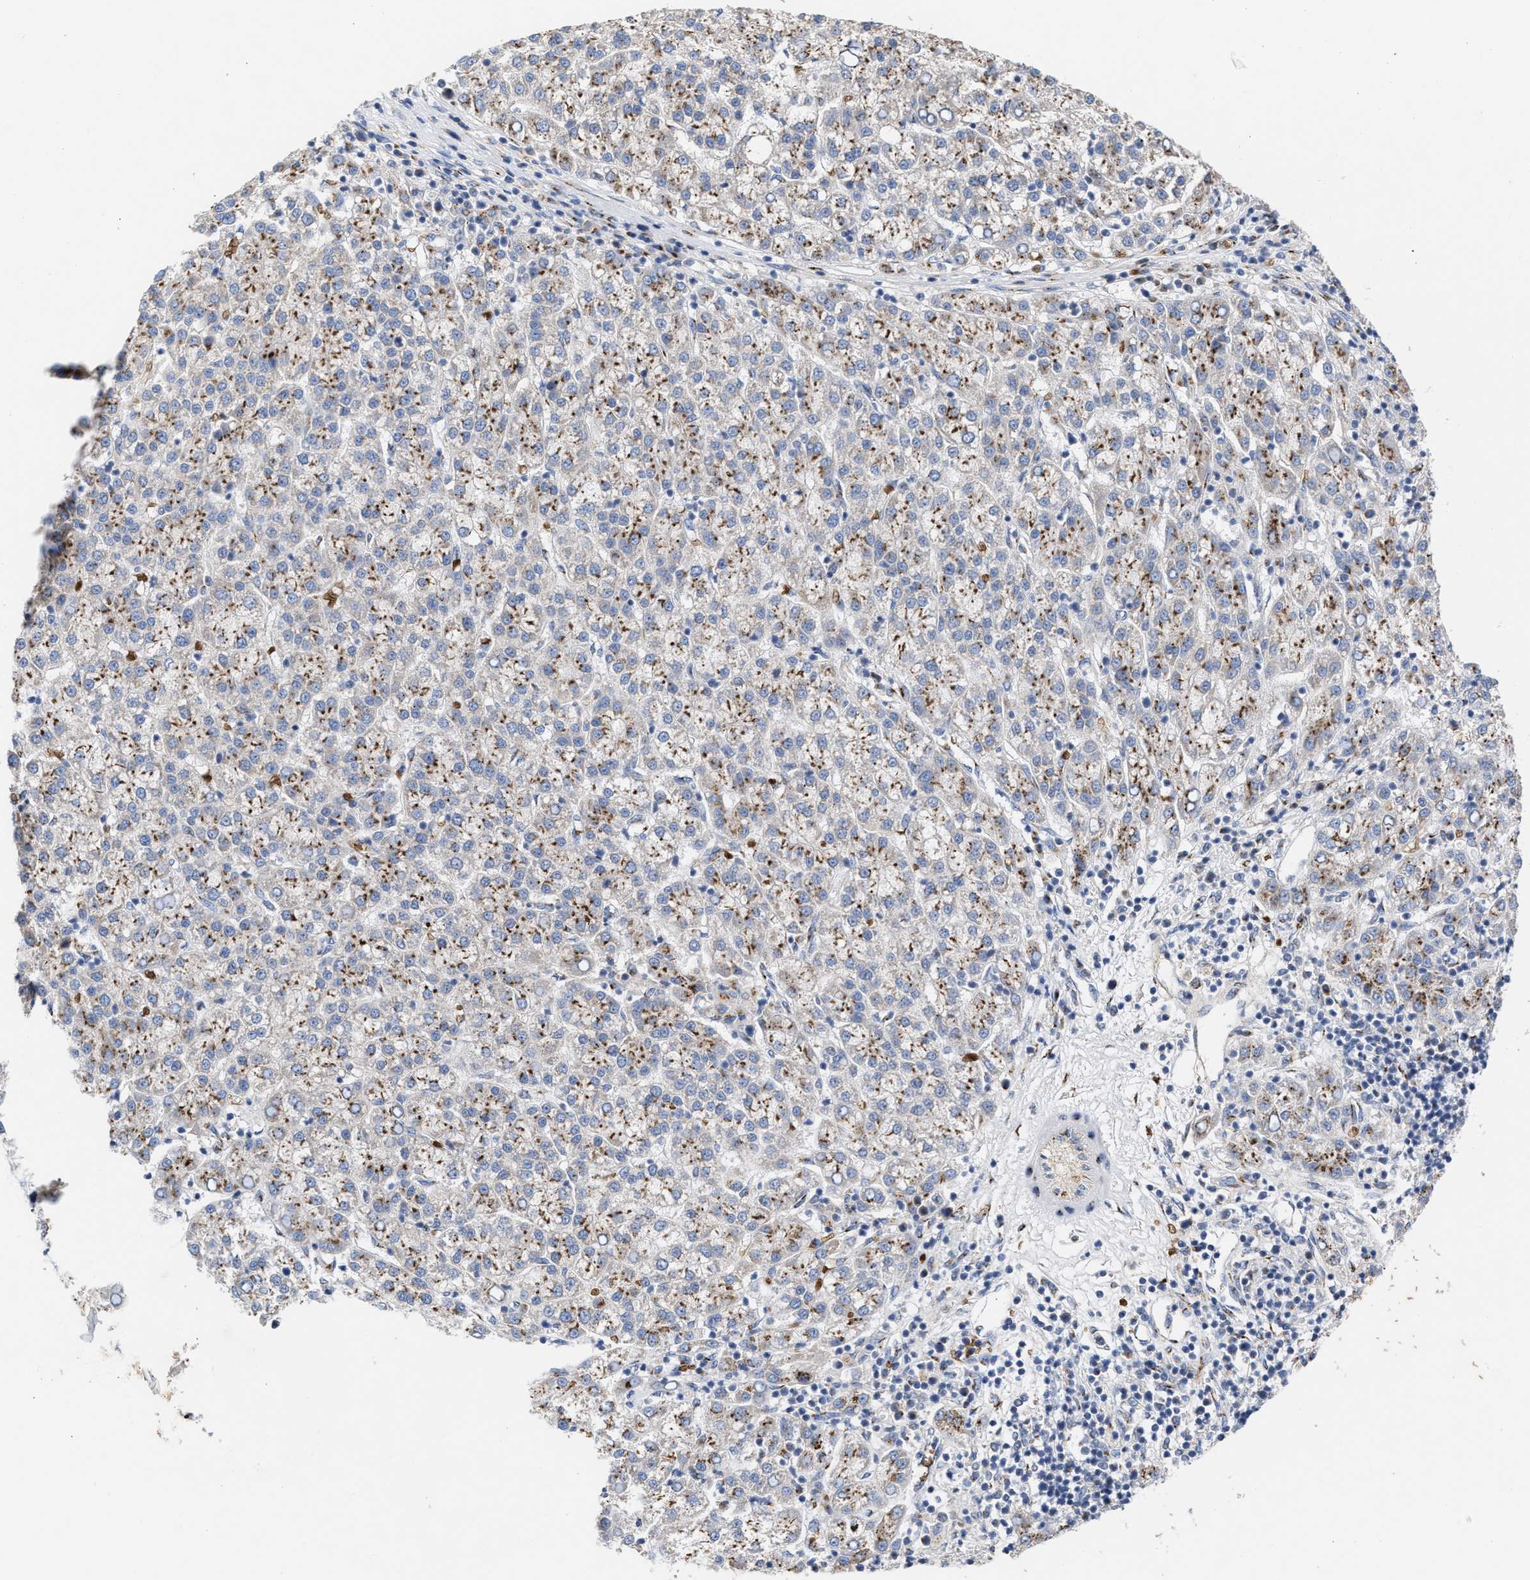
{"staining": {"intensity": "strong", "quantity": ">75%", "location": "cytoplasmic/membranous"}, "tissue": "liver cancer", "cell_type": "Tumor cells", "image_type": "cancer", "snomed": [{"axis": "morphology", "description": "Carcinoma, Hepatocellular, NOS"}, {"axis": "topography", "description": "Liver"}], "caption": "The image exhibits immunohistochemical staining of liver hepatocellular carcinoma. There is strong cytoplasmic/membranous expression is identified in about >75% of tumor cells.", "gene": "CCL2", "patient": {"sex": "female", "age": 58}}